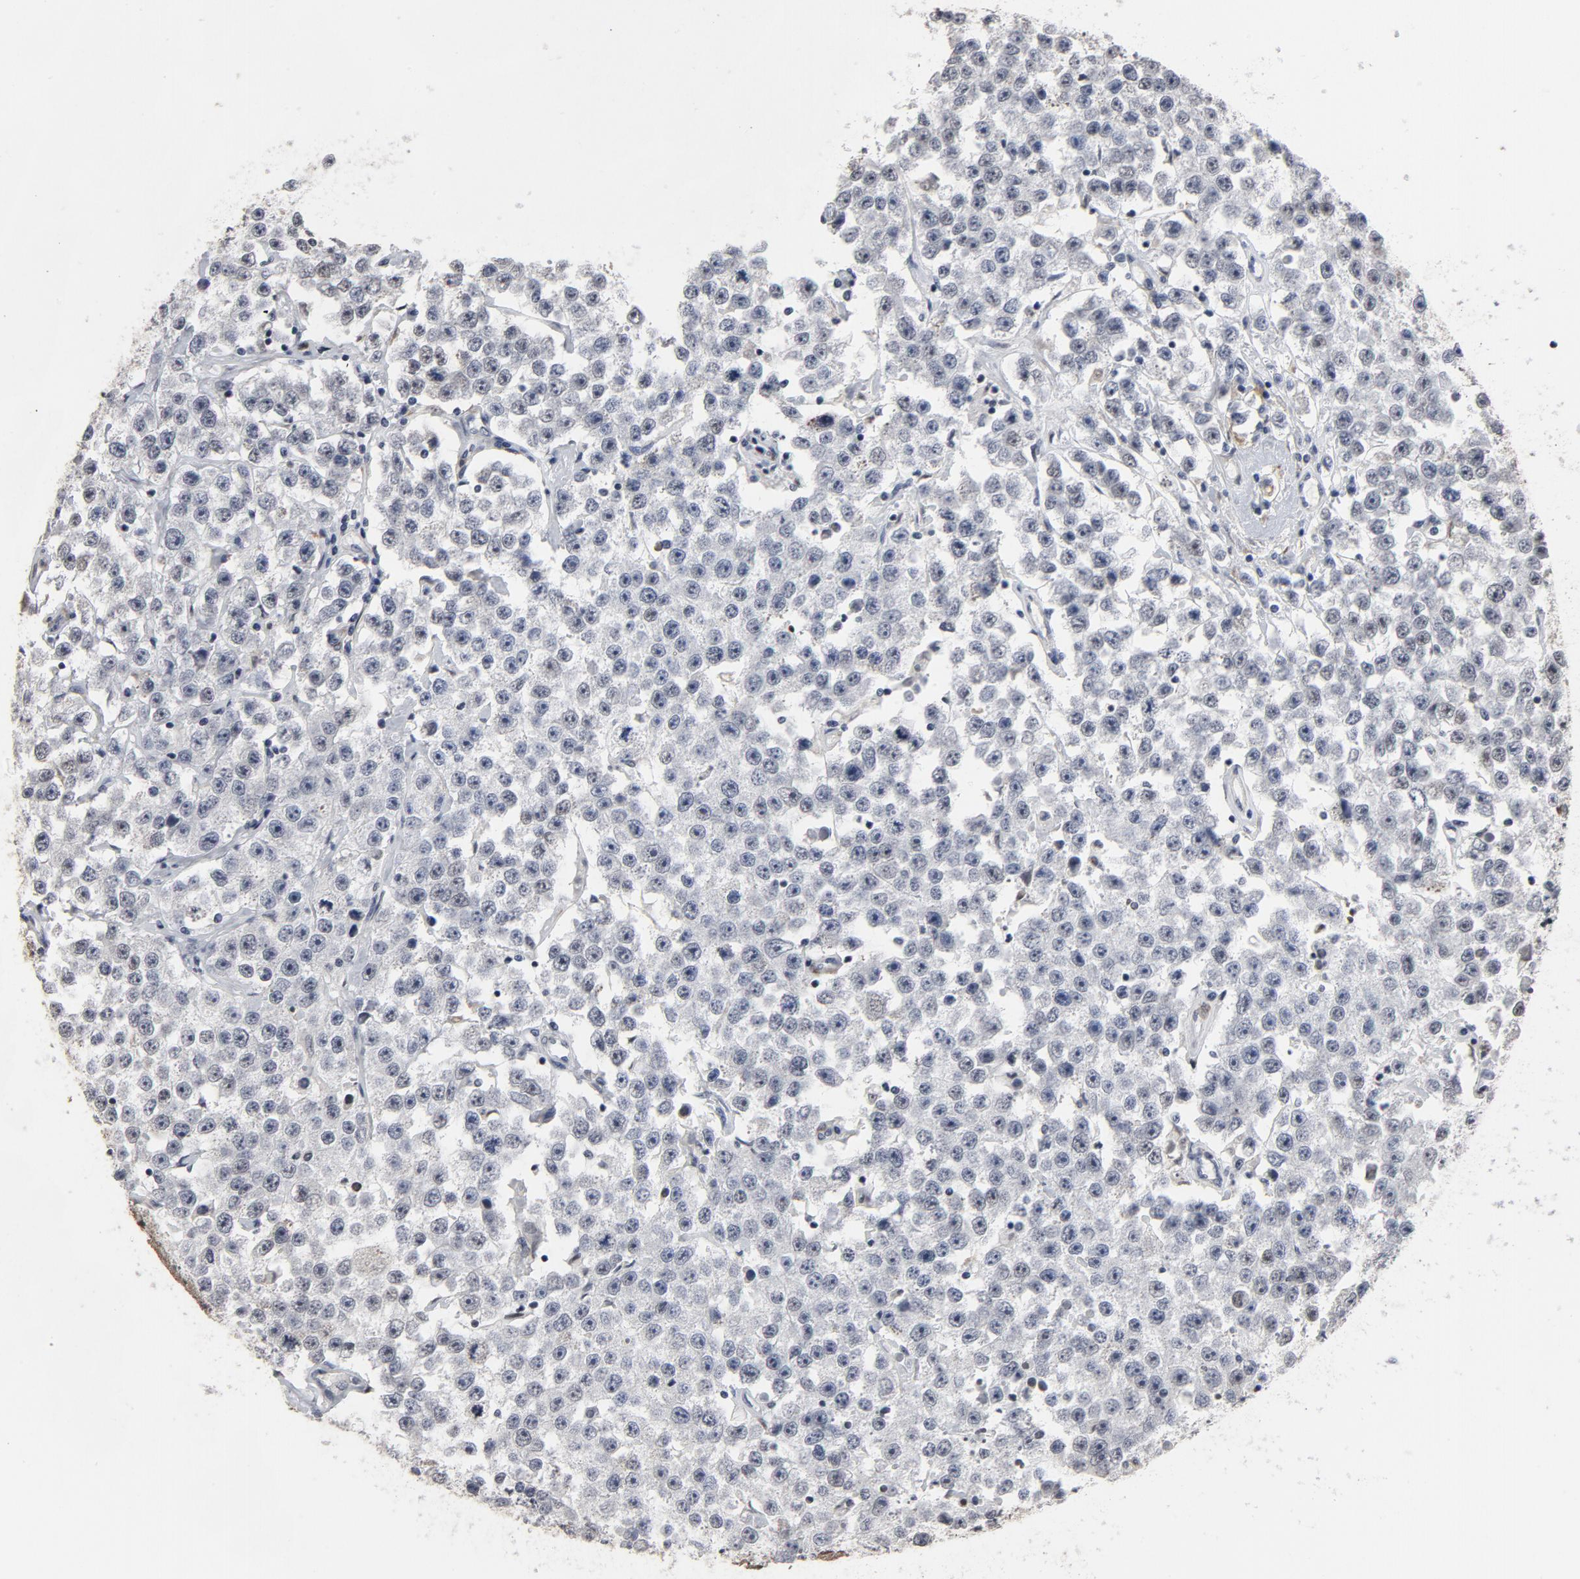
{"staining": {"intensity": "negative", "quantity": "none", "location": "none"}, "tissue": "testis cancer", "cell_type": "Tumor cells", "image_type": "cancer", "snomed": [{"axis": "morphology", "description": "Seminoma, NOS"}, {"axis": "topography", "description": "Testis"}], "caption": "Testis cancer (seminoma) was stained to show a protein in brown. There is no significant positivity in tumor cells.", "gene": "MRE11", "patient": {"sex": "male", "age": 52}}